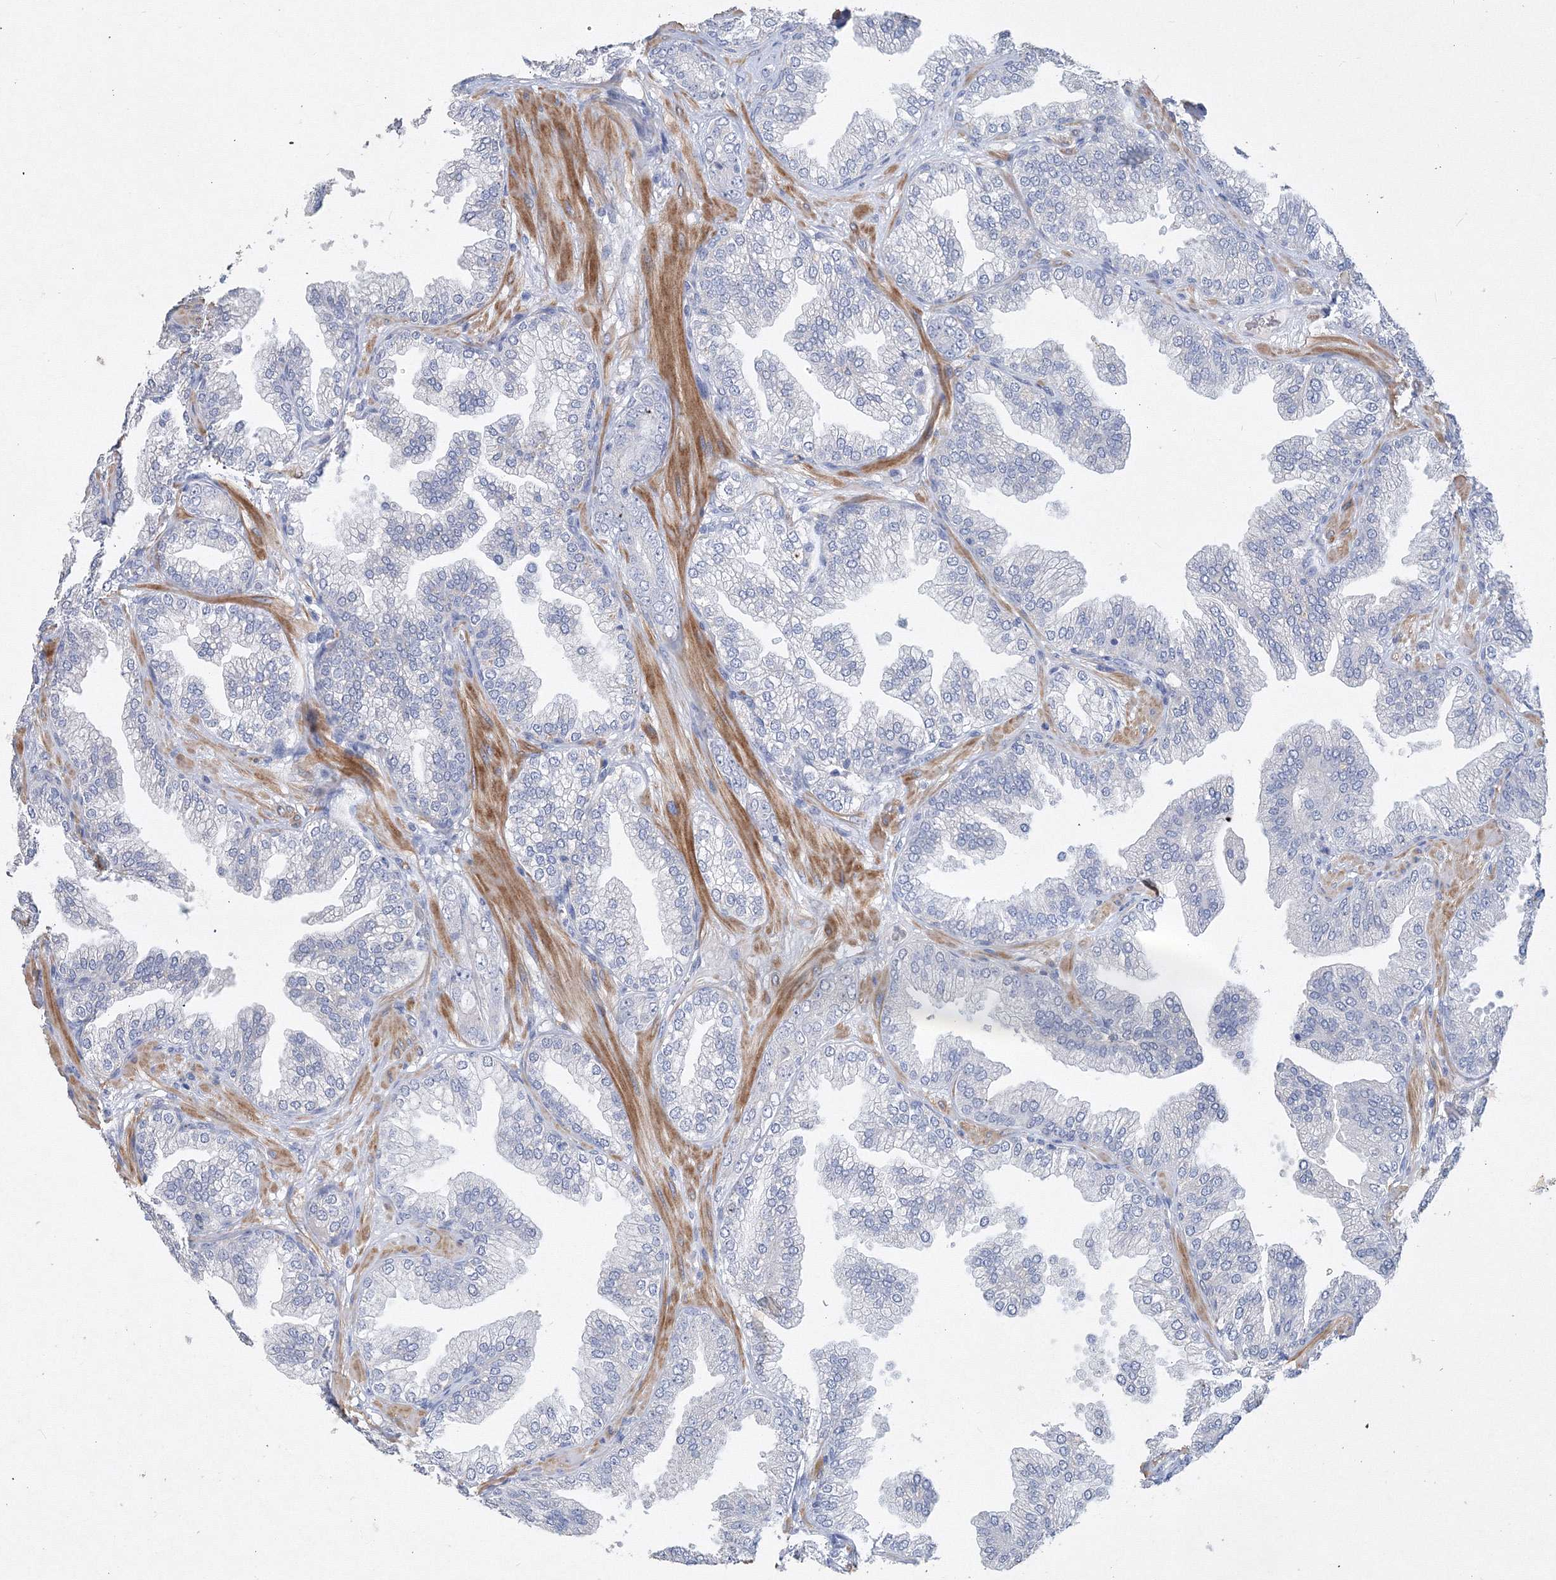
{"staining": {"intensity": "negative", "quantity": "none", "location": "none"}, "tissue": "prostate cancer", "cell_type": "Tumor cells", "image_type": "cancer", "snomed": [{"axis": "morphology", "description": "Adenocarcinoma, High grade"}, {"axis": "topography", "description": "Prostate"}], "caption": "The micrograph shows no staining of tumor cells in prostate cancer. (DAB immunohistochemistry (IHC) visualized using brightfield microscopy, high magnification).", "gene": "OSBPL6", "patient": {"sex": "male", "age": 58}}